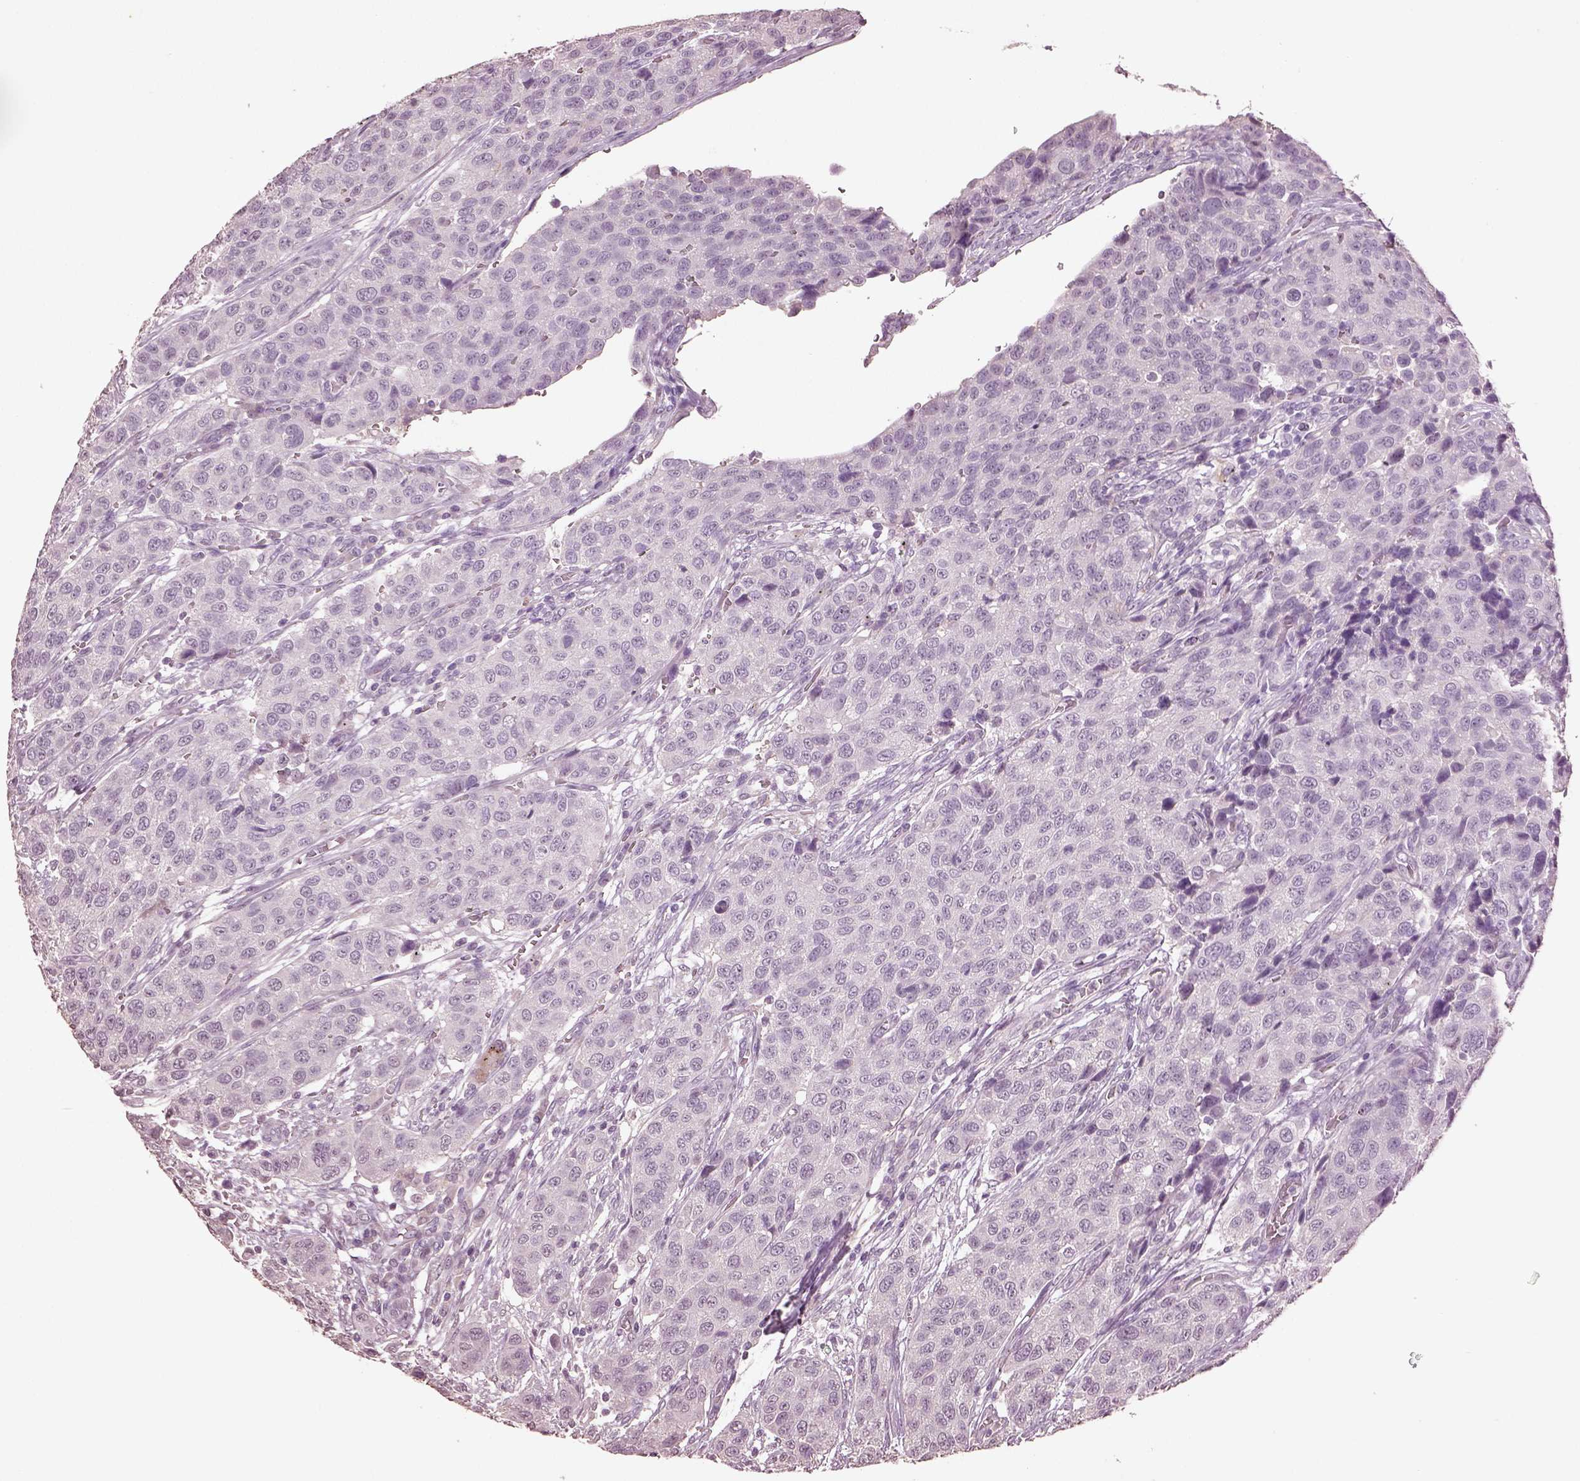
{"staining": {"intensity": "negative", "quantity": "none", "location": "none"}, "tissue": "urothelial cancer", "cell_type": "Tumor cells", "image_type": "cancer", "snomed": [{"axis": "morphology", "description": "Urothelial carcinoma, High grade"}, {"axis": "topography", "description": "Urinary bladder"}], "caption": "The immunohistochemistry image has no significant positivity in tumor cells of urothelial carcinoma (high-grade) tissue.", "gene": "KCNIP3", "patient": {"sex": "female", "age": 58}}